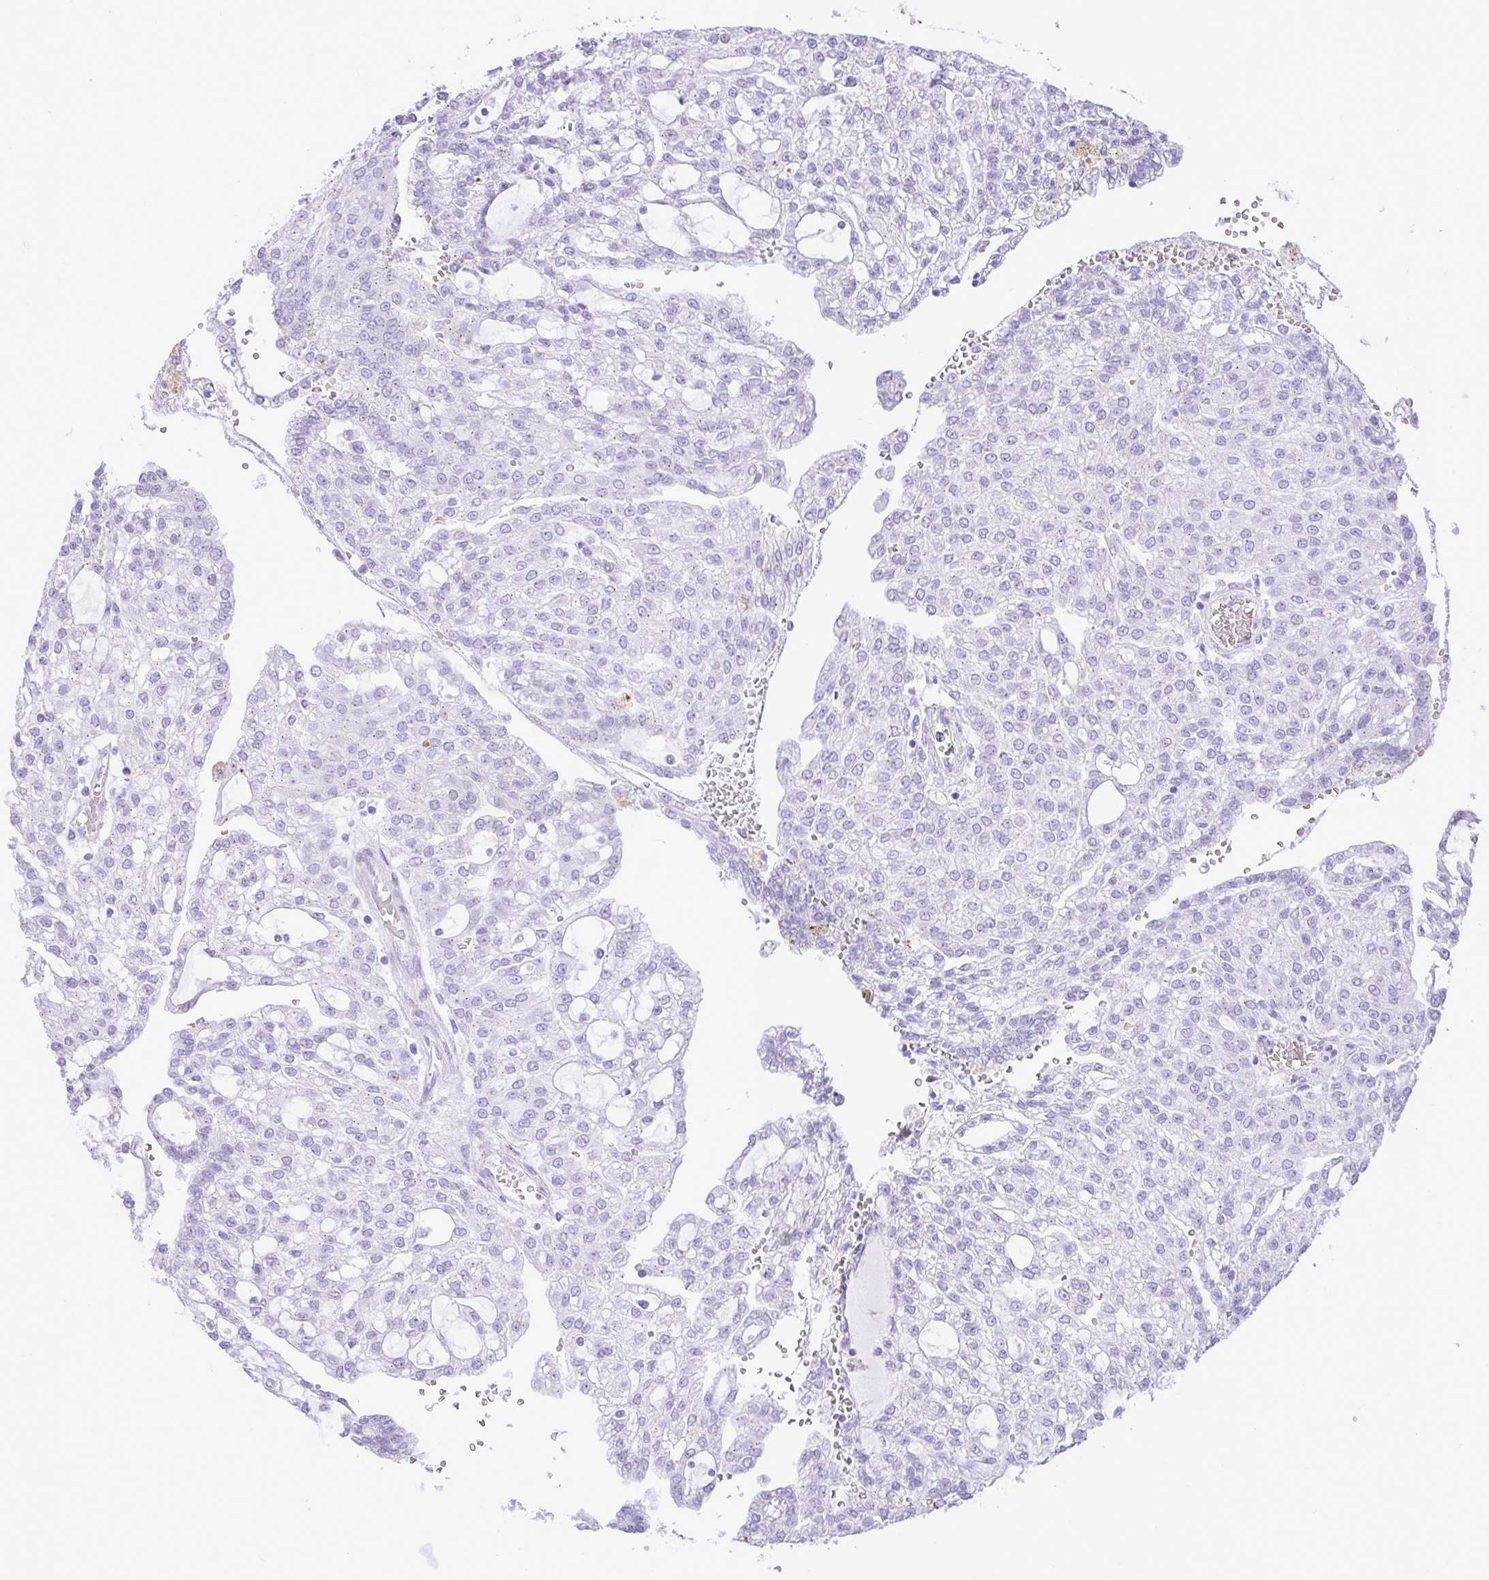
{"staining": {"intensity": "negative", "quantity": "none", "location": "none"}, "tissue": "renal cancer", "cell_type": "Tumor cells", "image_type": "cancer", "snomed": [{"axis": "morphology", "description": "Adenocarcinoma, NOS"}, {"axis": "topography", "description": "Kidney"}], "caption": "Renal adenocarcinoma was stained to show a protein in brown. There is no significant expression in tumor cells. (Stains: DAB immunohistochemistry with hematoxylin counter stain, Microscopy: brightfield microscopy at high magnification).", "gene": "REEP1", "patient": {"sex": "male", "age": 63}}